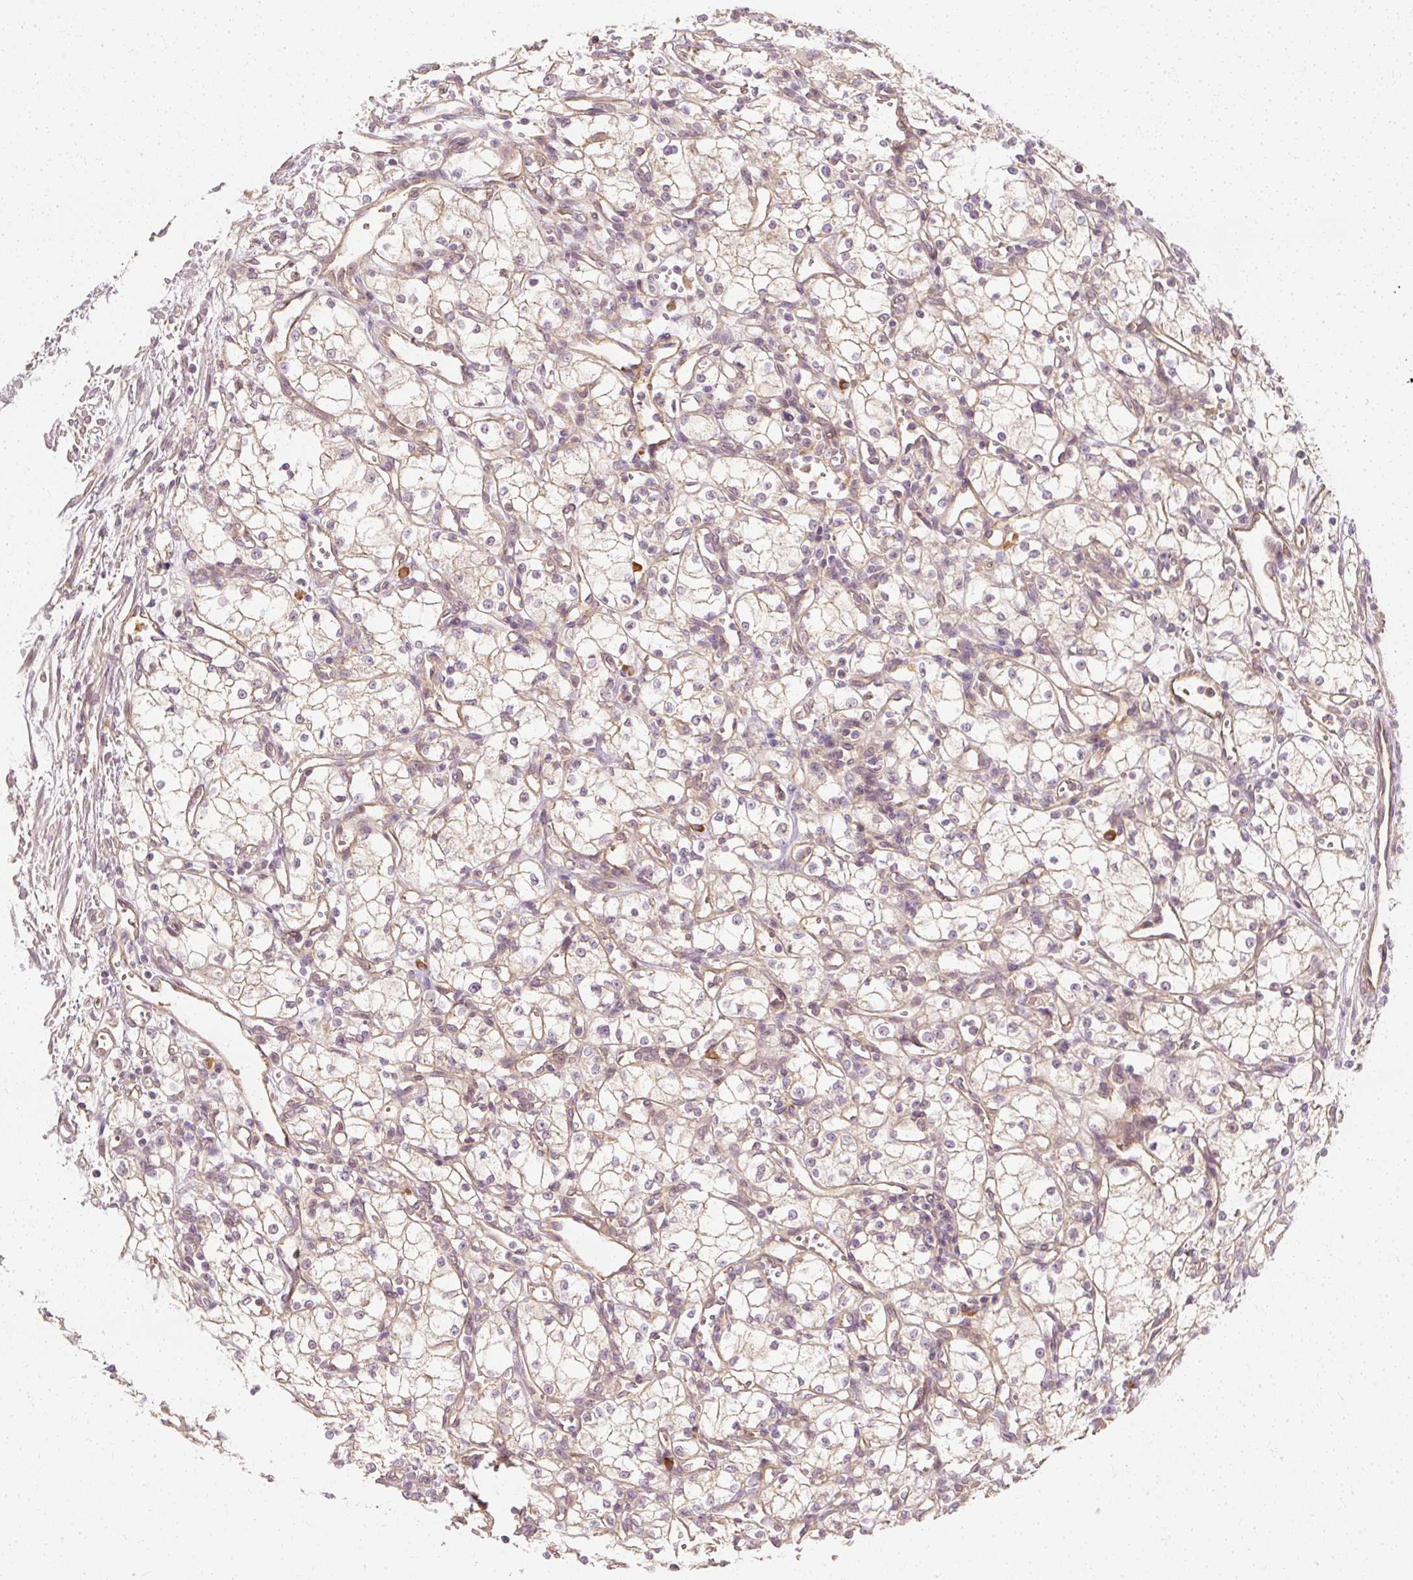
{"staining": {"intensity": "negative", "quantity": "none", "location": "none"}, "tissue": "renal cancer", "cell_type": "Tumor cells", "image_type": "cancer", "snomed": [{"axis": "morphology", "description": "Adenocarcinoma, NOS"}, {"axis": "topography", "description": "Kidney"}], "caption": "Tumor cells show no significant expression in renal cancer (adenocarcinoma). (DAB (3,3'-diaminobenzidine) IHC with hematoxylin counter stain).", "gene": "GNAQ", "patient": {"sex": "male", "age": 59}}